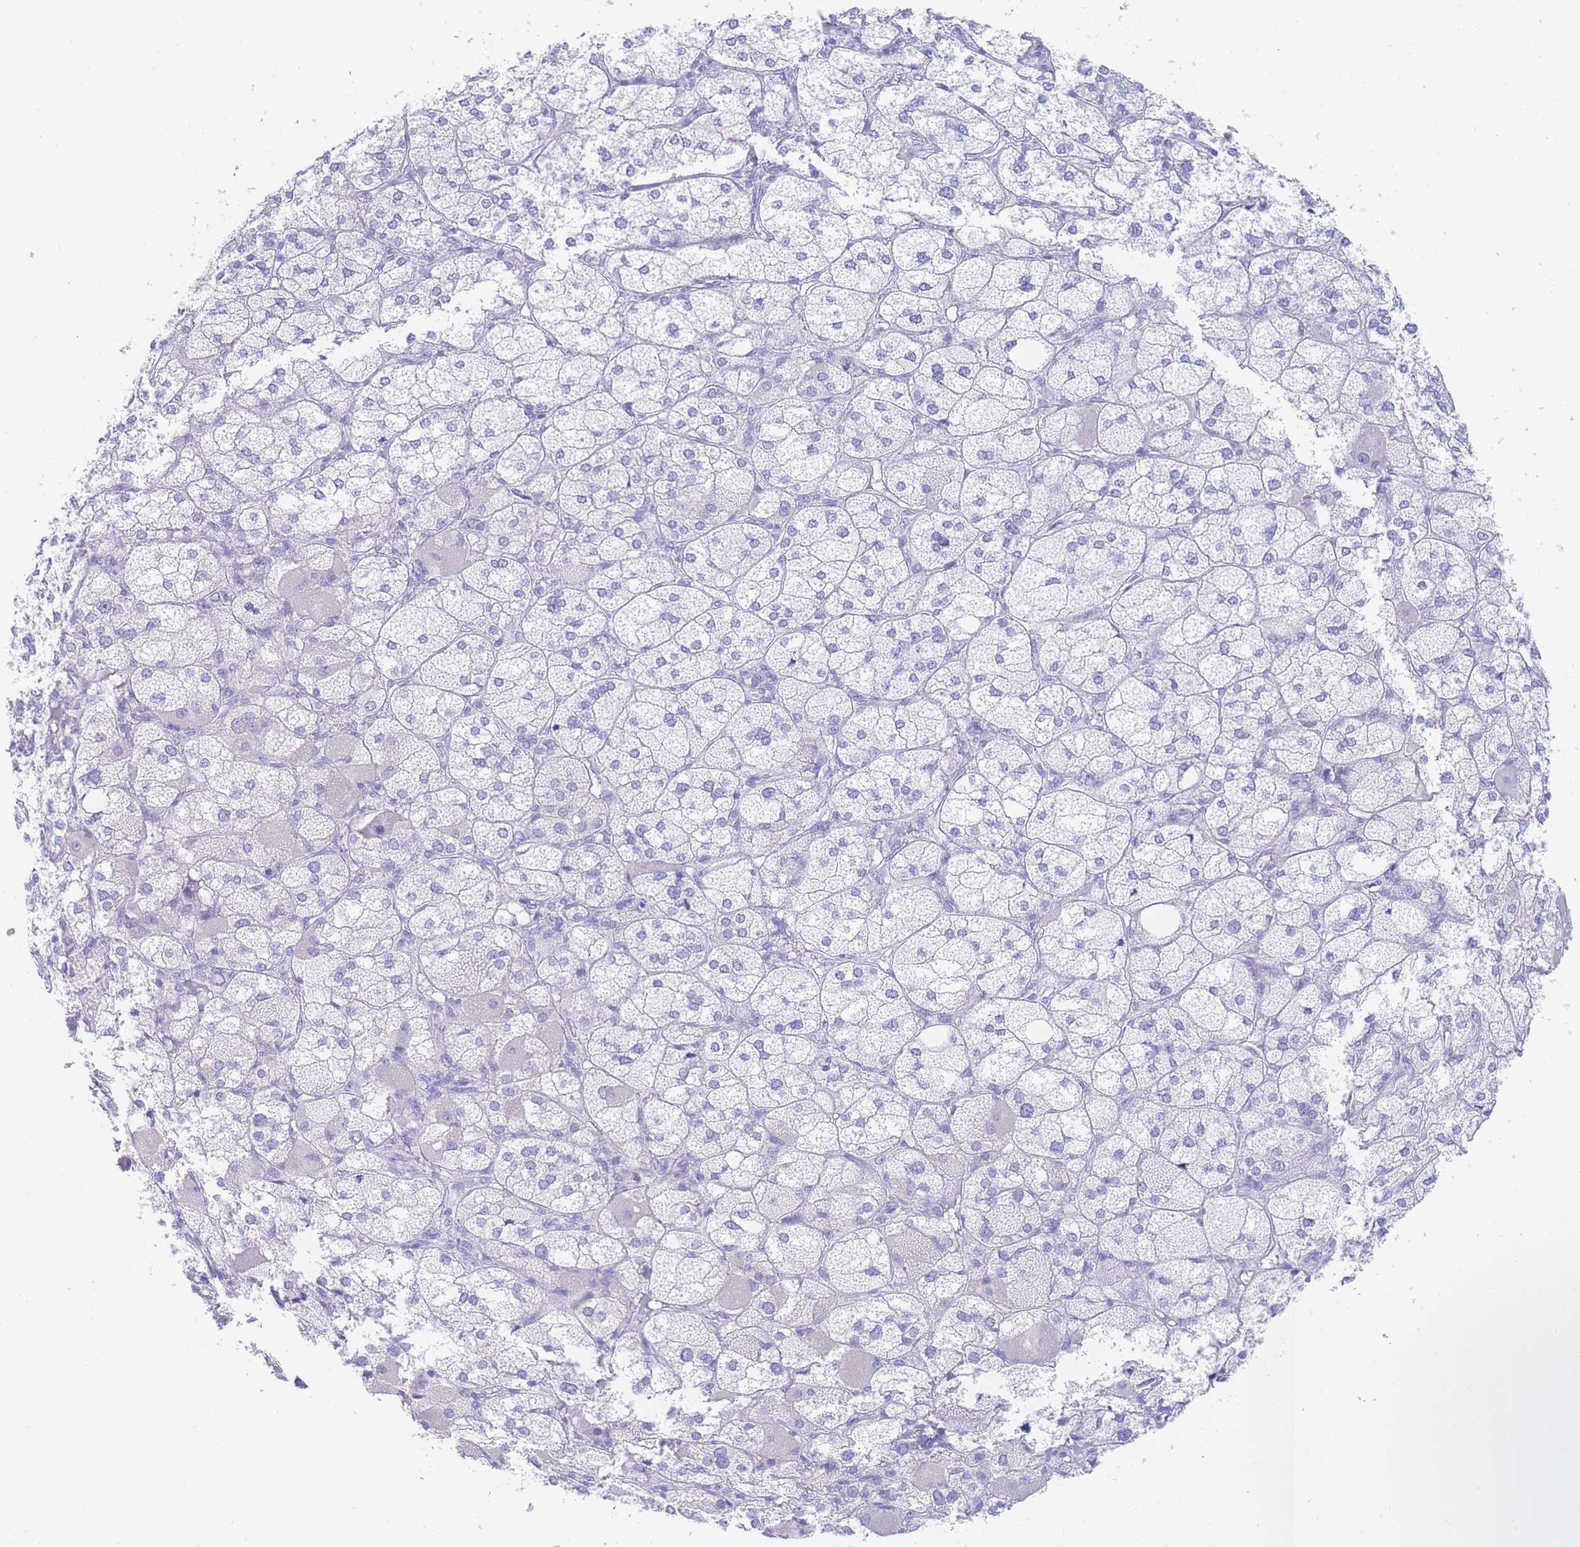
{"staining": {"intensity": "negative", "quantity": "none", "location": "none"}, "tissue": "adrenal gland", "cell_type": "Glandular cells", "image_type": "normal", "snomed": [{"axis": "morphology", "description": "Normal tissue, NOS"}, {"axis": "topography", "description": "Adrenal gland"}], "caption": "This is an IHC histopathology image of normal adrenal gland. There is no positivity in glandular cells.", "gene": "LZTFL1", "patient": {"sex": "female", "age": 61}}